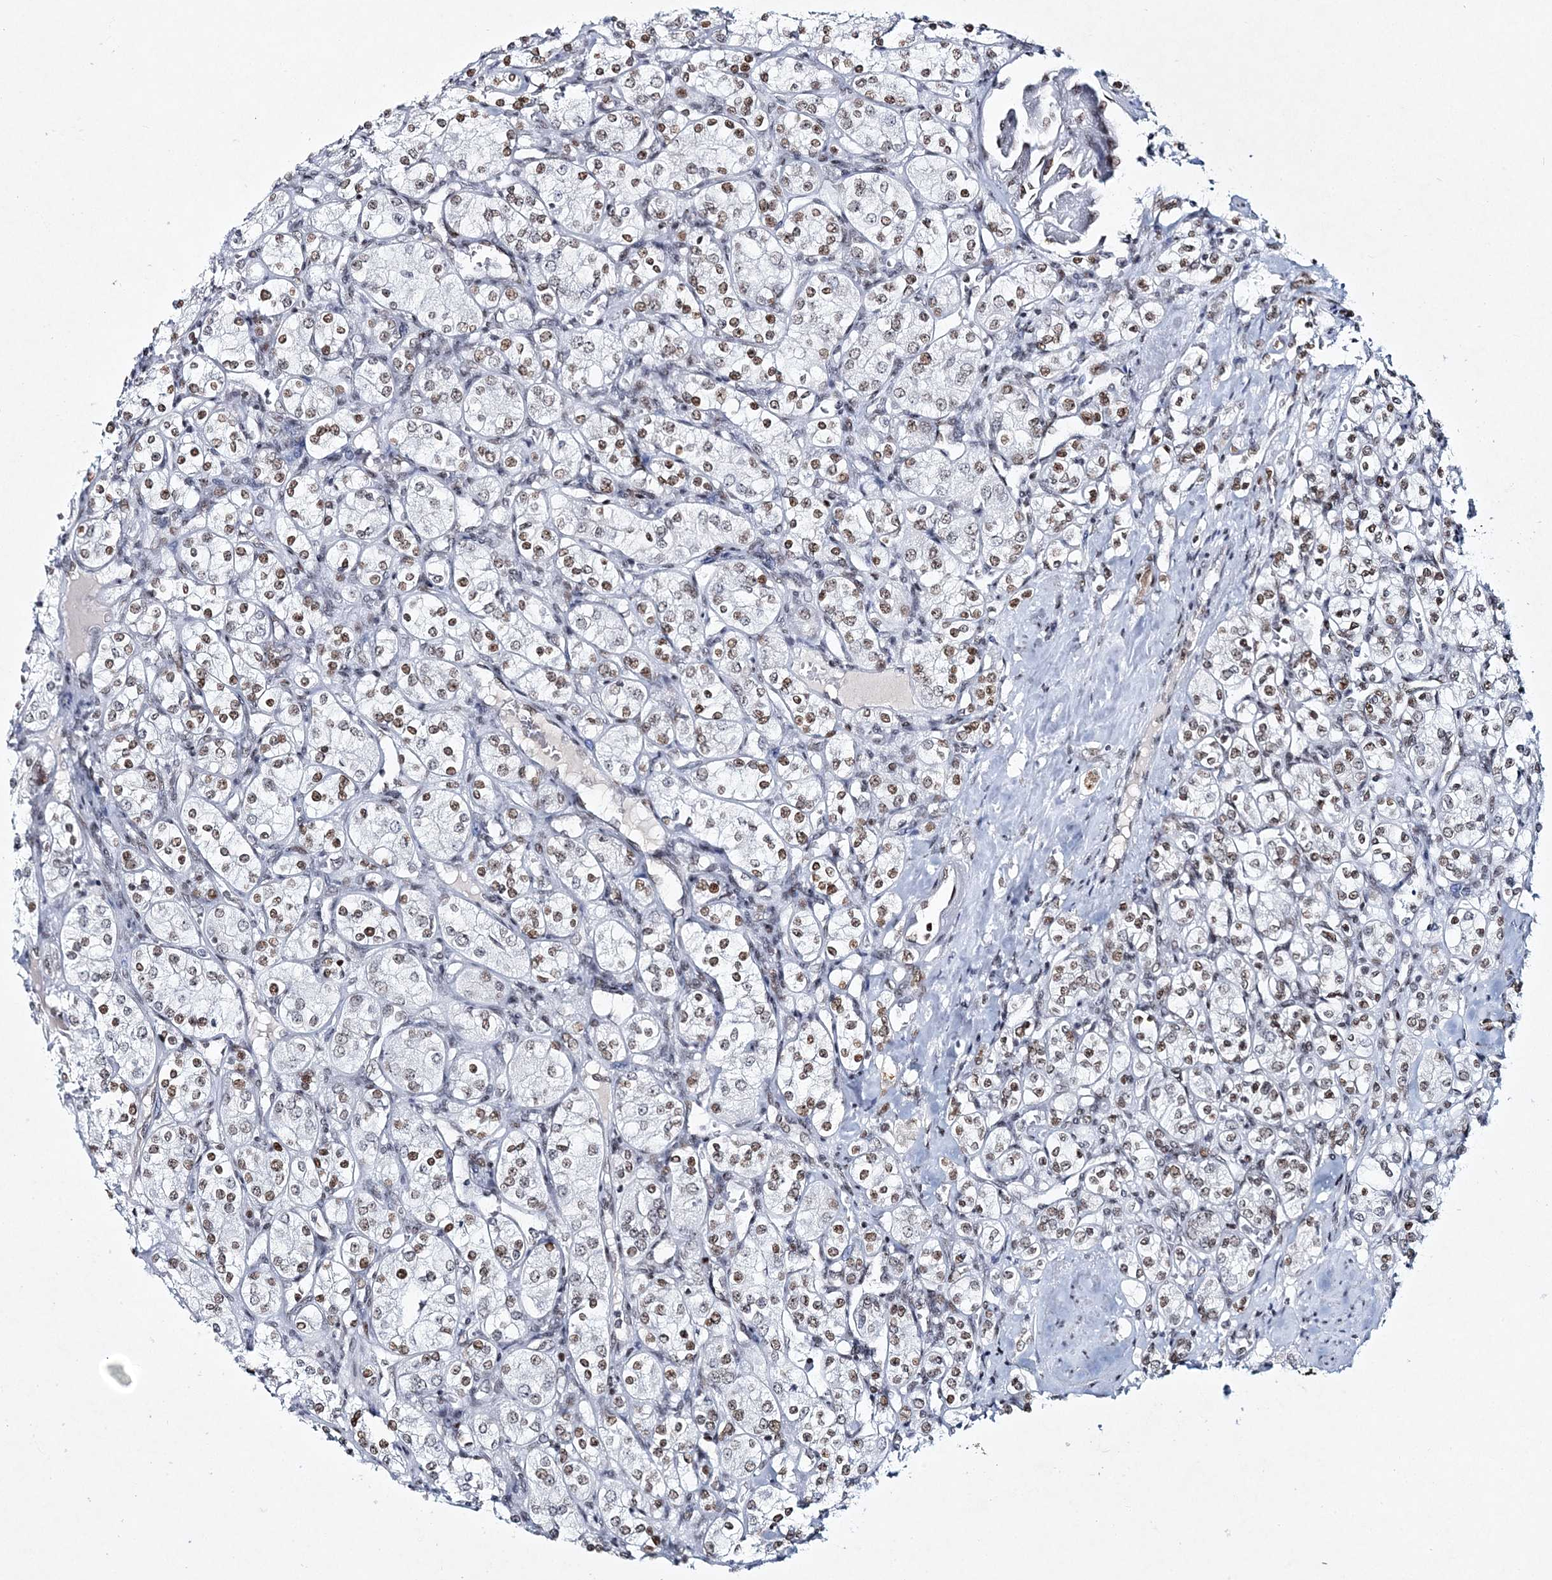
{"staining": {"intensity": "moderate", "quantity": ">75%", "location": "nuclear"}, "tissue": "renal cancer", "cell_type": "Tumor cells", "image_type": "cancer", "snomed": [{"axis": "morphology", "description": "Adenocarcinoma, NOS"}, {"axis": "topography", "description": "Kidney"}], "caption": "Protein expression analysis of renal cancer exhibits moderate nuclear positivity in approximately >75% of tumor cells.", "gene": "LRRFIP2", "patient": {"sex": "male", "age": 77}}